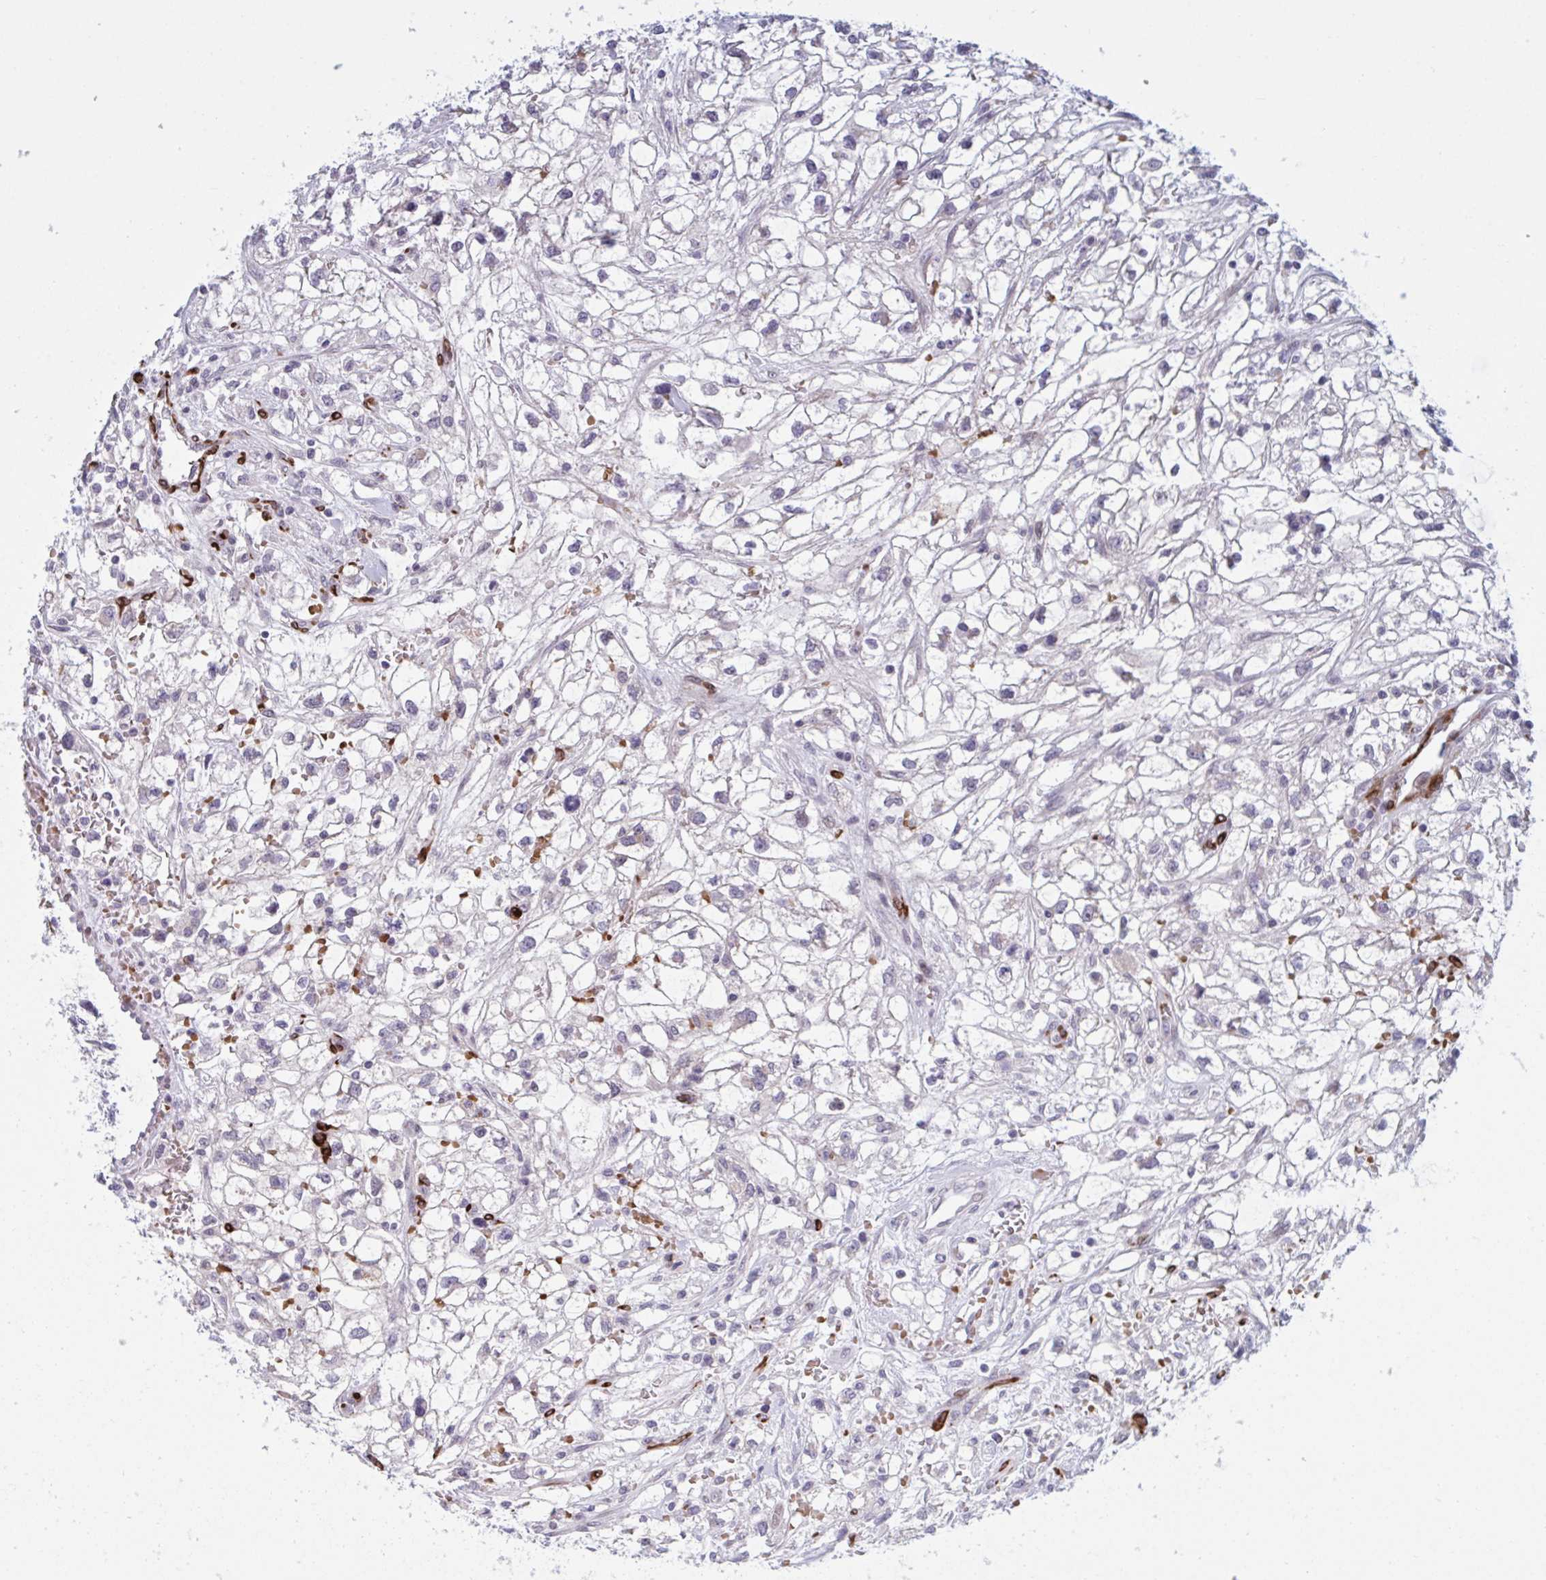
{"staining": {"intensity": "weak", "quantity": "<25%", "location": "cytoplasmic/membranous"}, "tissue": "renal cancer", "cell_type": "Tumor cells", "image_type": "cancer", "snomed": [{"axis": "morphology", "description": "Adenocarcinoma, NOS"}, {"axis": "topography", "description": "Kidney"}], "caption": "DAB immunohistochemical staining of renal cancer (adenocarcinoma) reveals no significant positivity in tumor cells. (IHC, brightfield microscopy, high magnification).", "gene": "HSD11B2", "patient": {"sex": "male", "age": 59}}